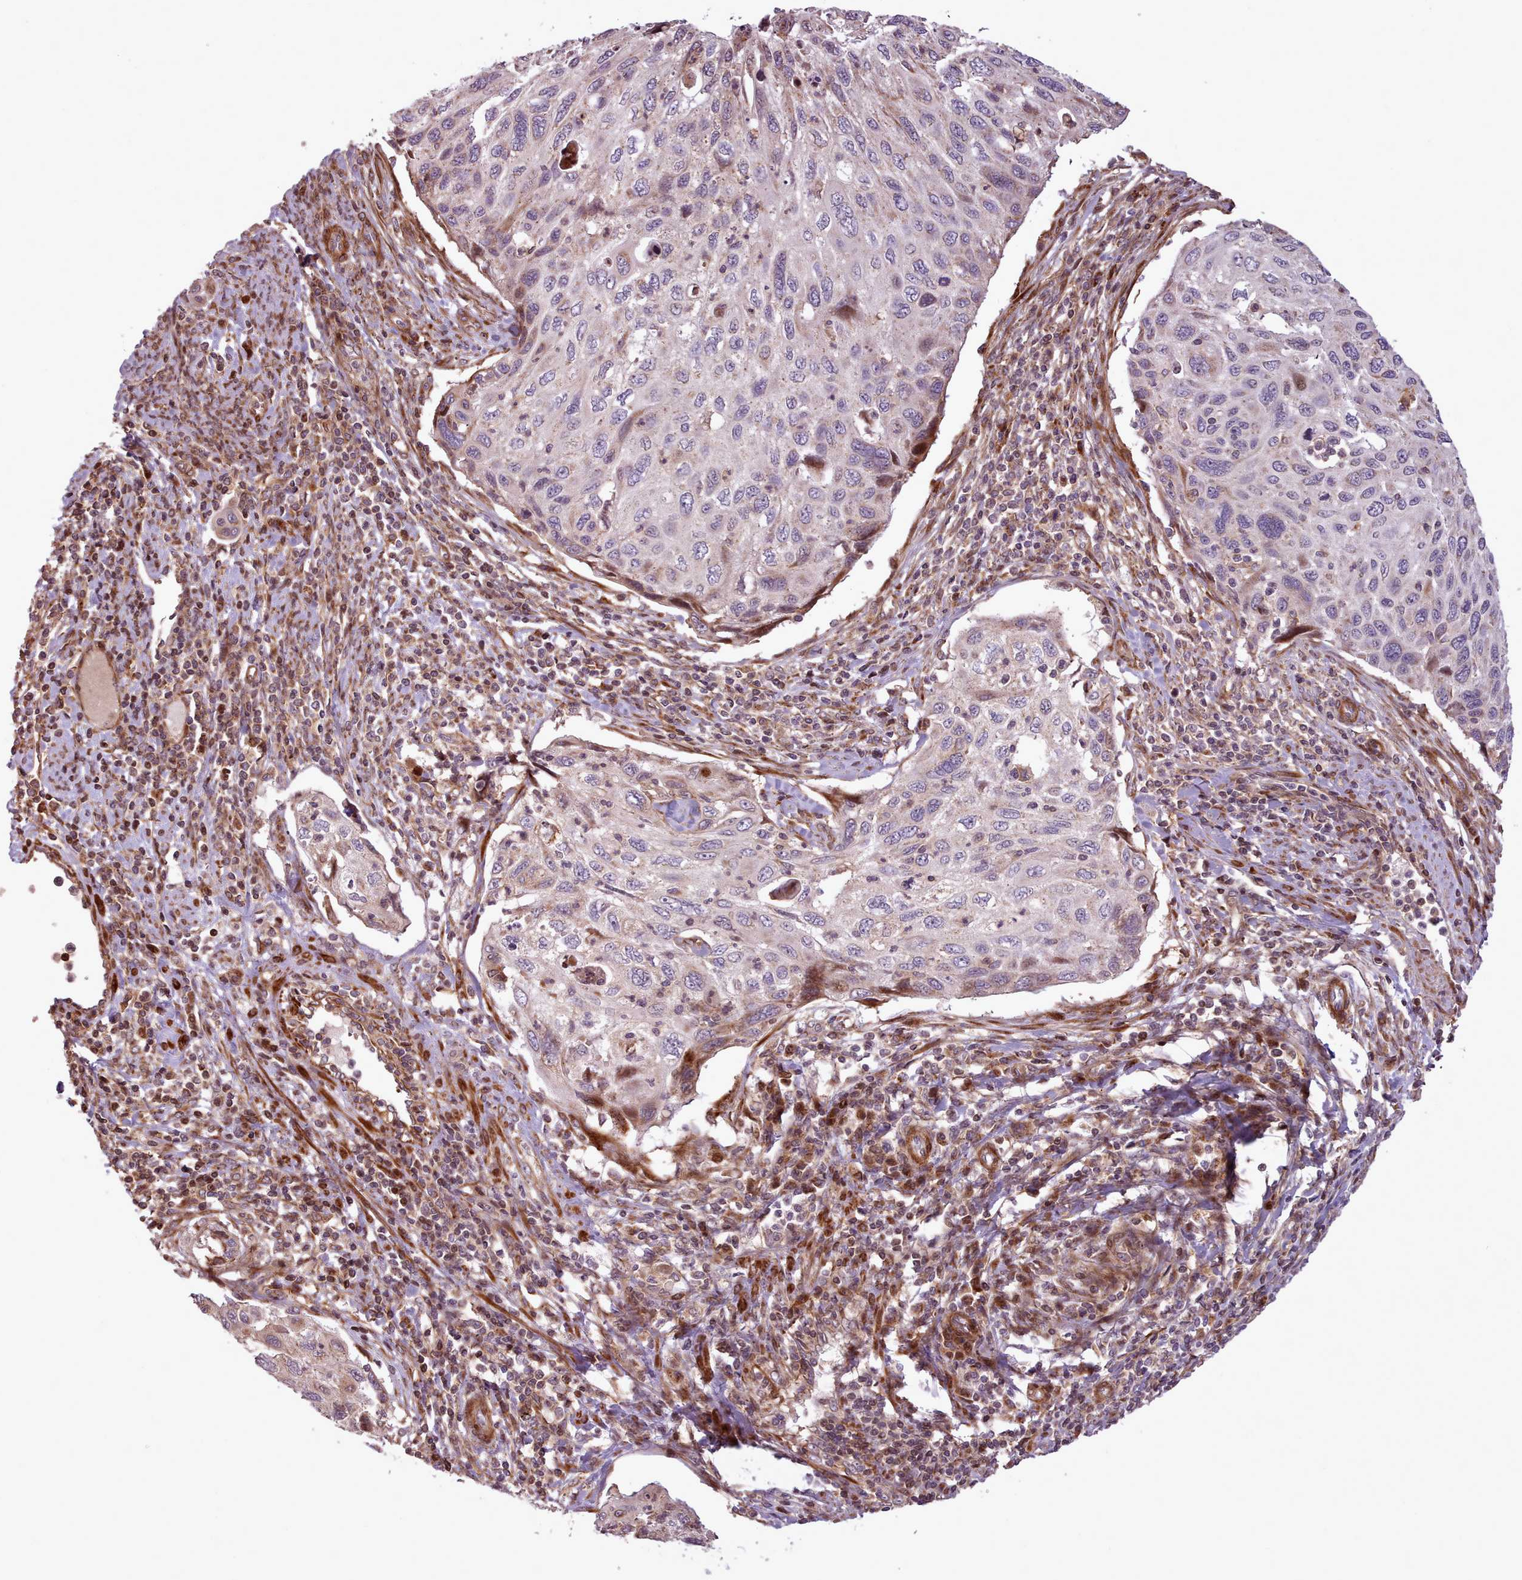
{"staining": {"intensity": "moderate", "quantity": "<25%", "location": "cytoplasmic/membranous,nuclear"}, "tissue": "cervical cancer", "cell_type": "Tumor cells", "image_type": "cancer", "snomed": [{"axis": "morphology", "description": "Squamous cell carcinoma, NOS"}, {"axis": "topography", "description": "Cervix"}], "caption": "The image reveals a brown stain indicating the presence of a protein in the cytoplasmic/membranous and nuclear of tumor cells in cervical squamous cell carcinoma.", "gene": "NLRP7", "patient": {"sex": "female", "age": 70}}